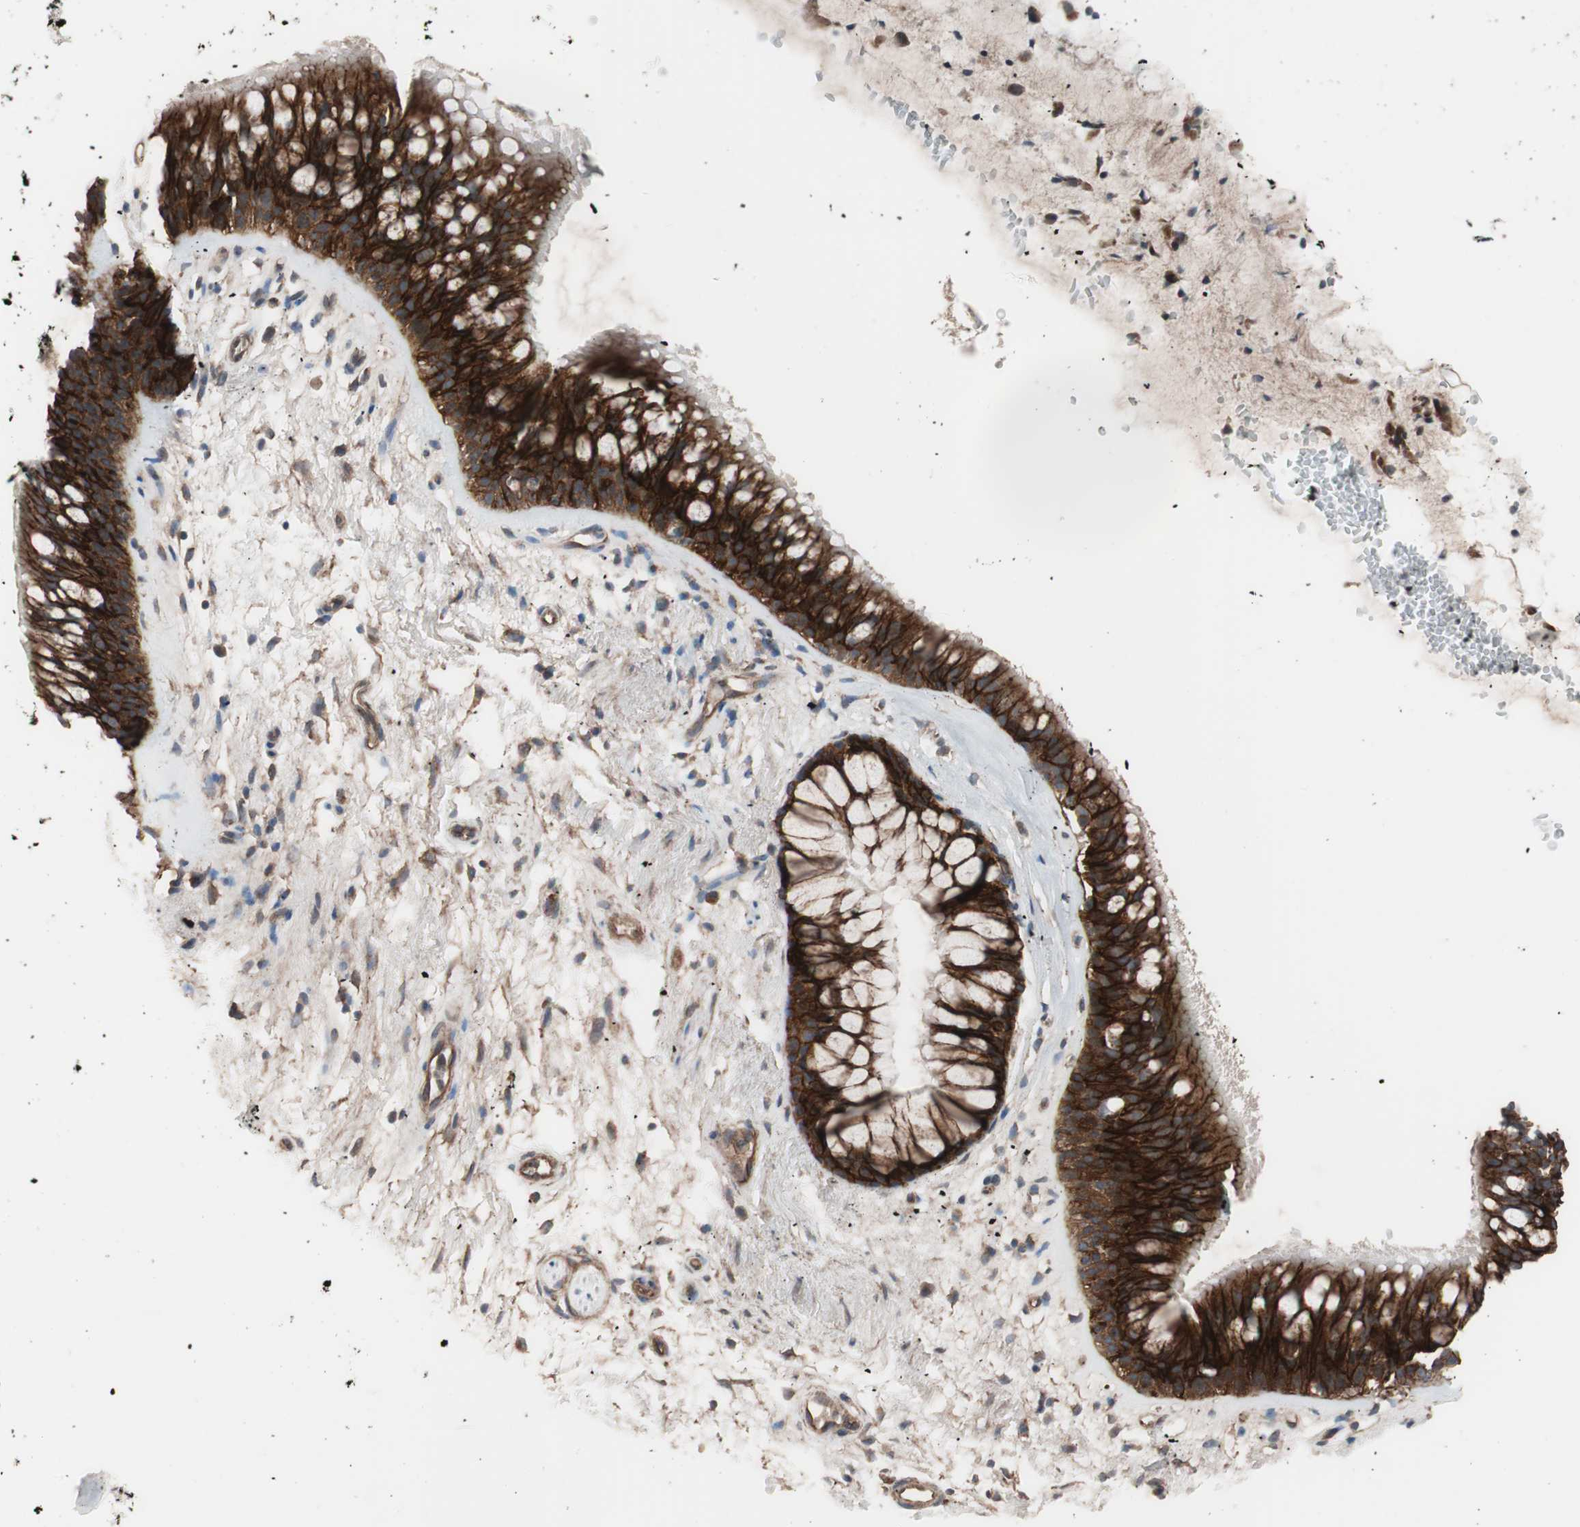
{"staining": {"intensity": "strong", "quantity": ">75%", "location": "cytoplasmic/membranous"}, "tissue": "bronchus", "cell_type": "Respiratory epithelial cells", "image_type": "normal", "snomed": [{"axis": "morphology", "description": "Normal tissue, NOS"}, {"axis": "topography", "description": "Bronchus"}], "caption": "A brown stain highlights strong cytoplasmic/membranous positivity of a protein in respiratory epithelial cells of benign human bronchus. (Stains: DAB (3,3'-diaminobenzidine) in brown, nuclei in blue, Microscopy: brightfield microscopy at high magnification).", "gene": "SDC4", "patient": {"sex": "female", "age": 54}}